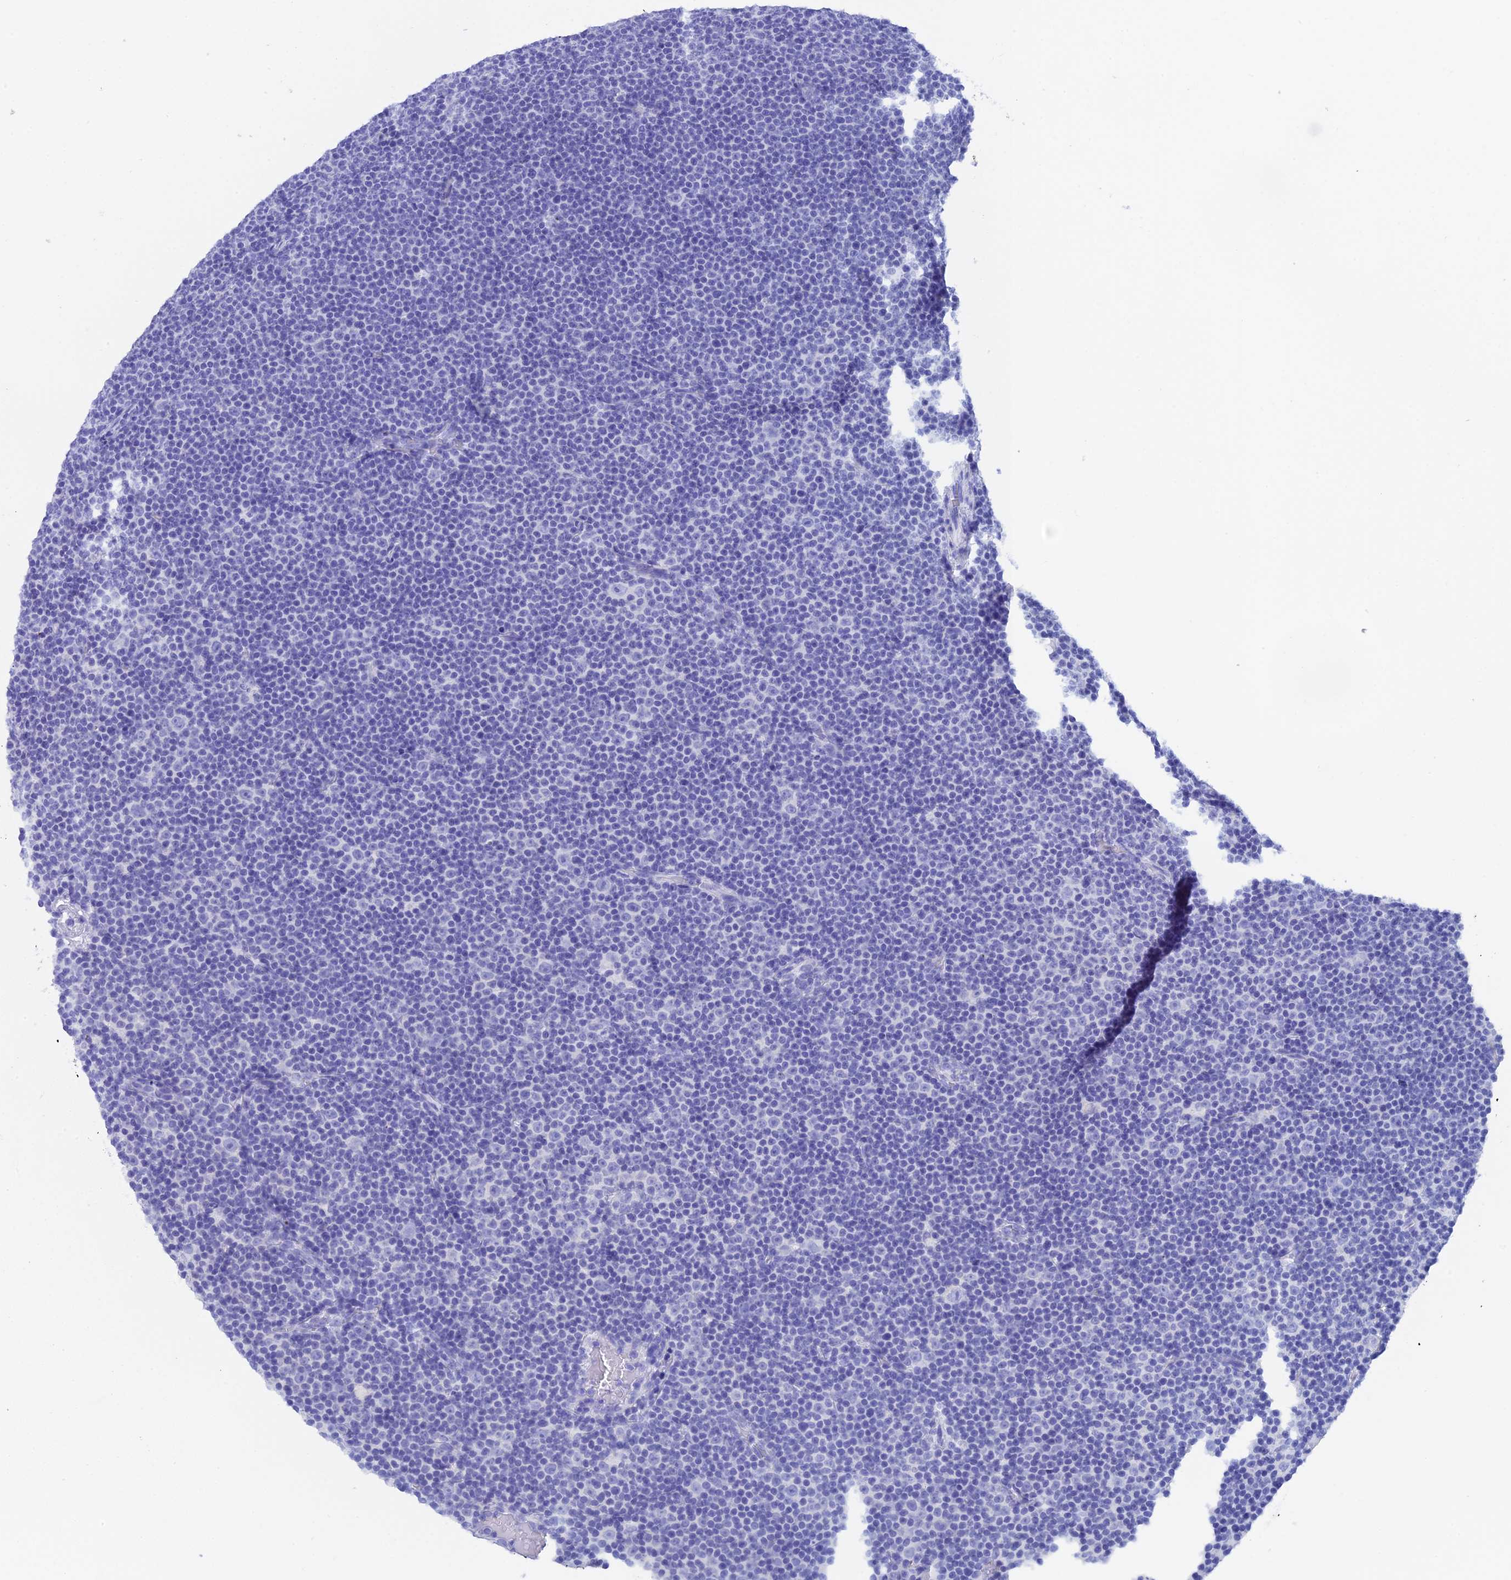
{"staining": {"intensity": "negative", "quantity": "none", "location": "none"}, "tissue": "lymphoma", "cell_type": "Tumor cells", "image_type": "cancer", "snomed": [{"axis": "morphology", "description": "Malignant lymphoma, non-Hodgkin's type, Low grade"}, {"axis": "topography", "description": "Lymph node"}], "caption": "Immunohistochemical staining of lymphoma displays no significant expression in tumor cells.", "gene": "REG1A", "patient": {"sex": "female", "age": 67}}